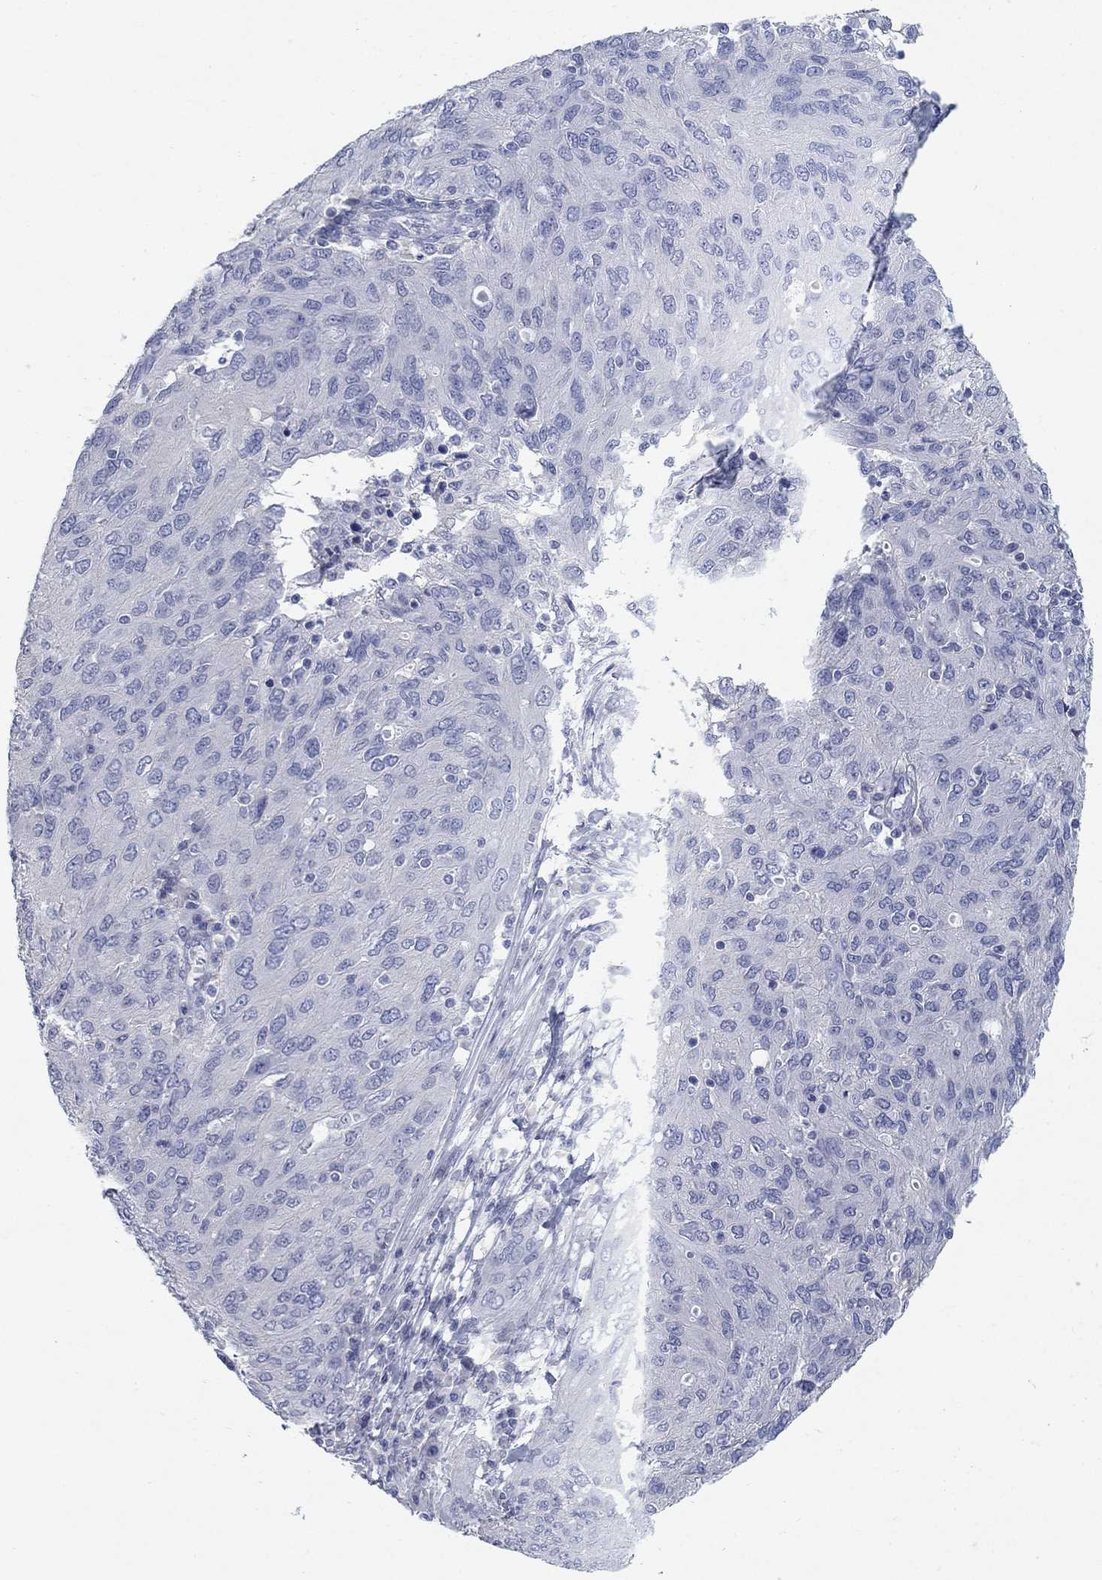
{"staining": {"intensity": "negative", "quantity": "none", "location": "none"}, "tissue": "ovarian cancer", "cell_type": "Tumor cells", "image_type": "cancer", "snomed": [{"axis": "morphology", "description": "Carcinoma, endometroid"}, {"axis": "topography", "description": "Ovary"}], "caption": "High magnification brightfield microscopy of ovarian cancer (endometroid carcinoma) stained with DAB (3,3'-diaminobenzidine) (brown) and counterstained with hematoxylin (blue): tumor cells show no significant expression.", "gene": "TMEM249", "patient": {"sex": "female", "age": 50}}